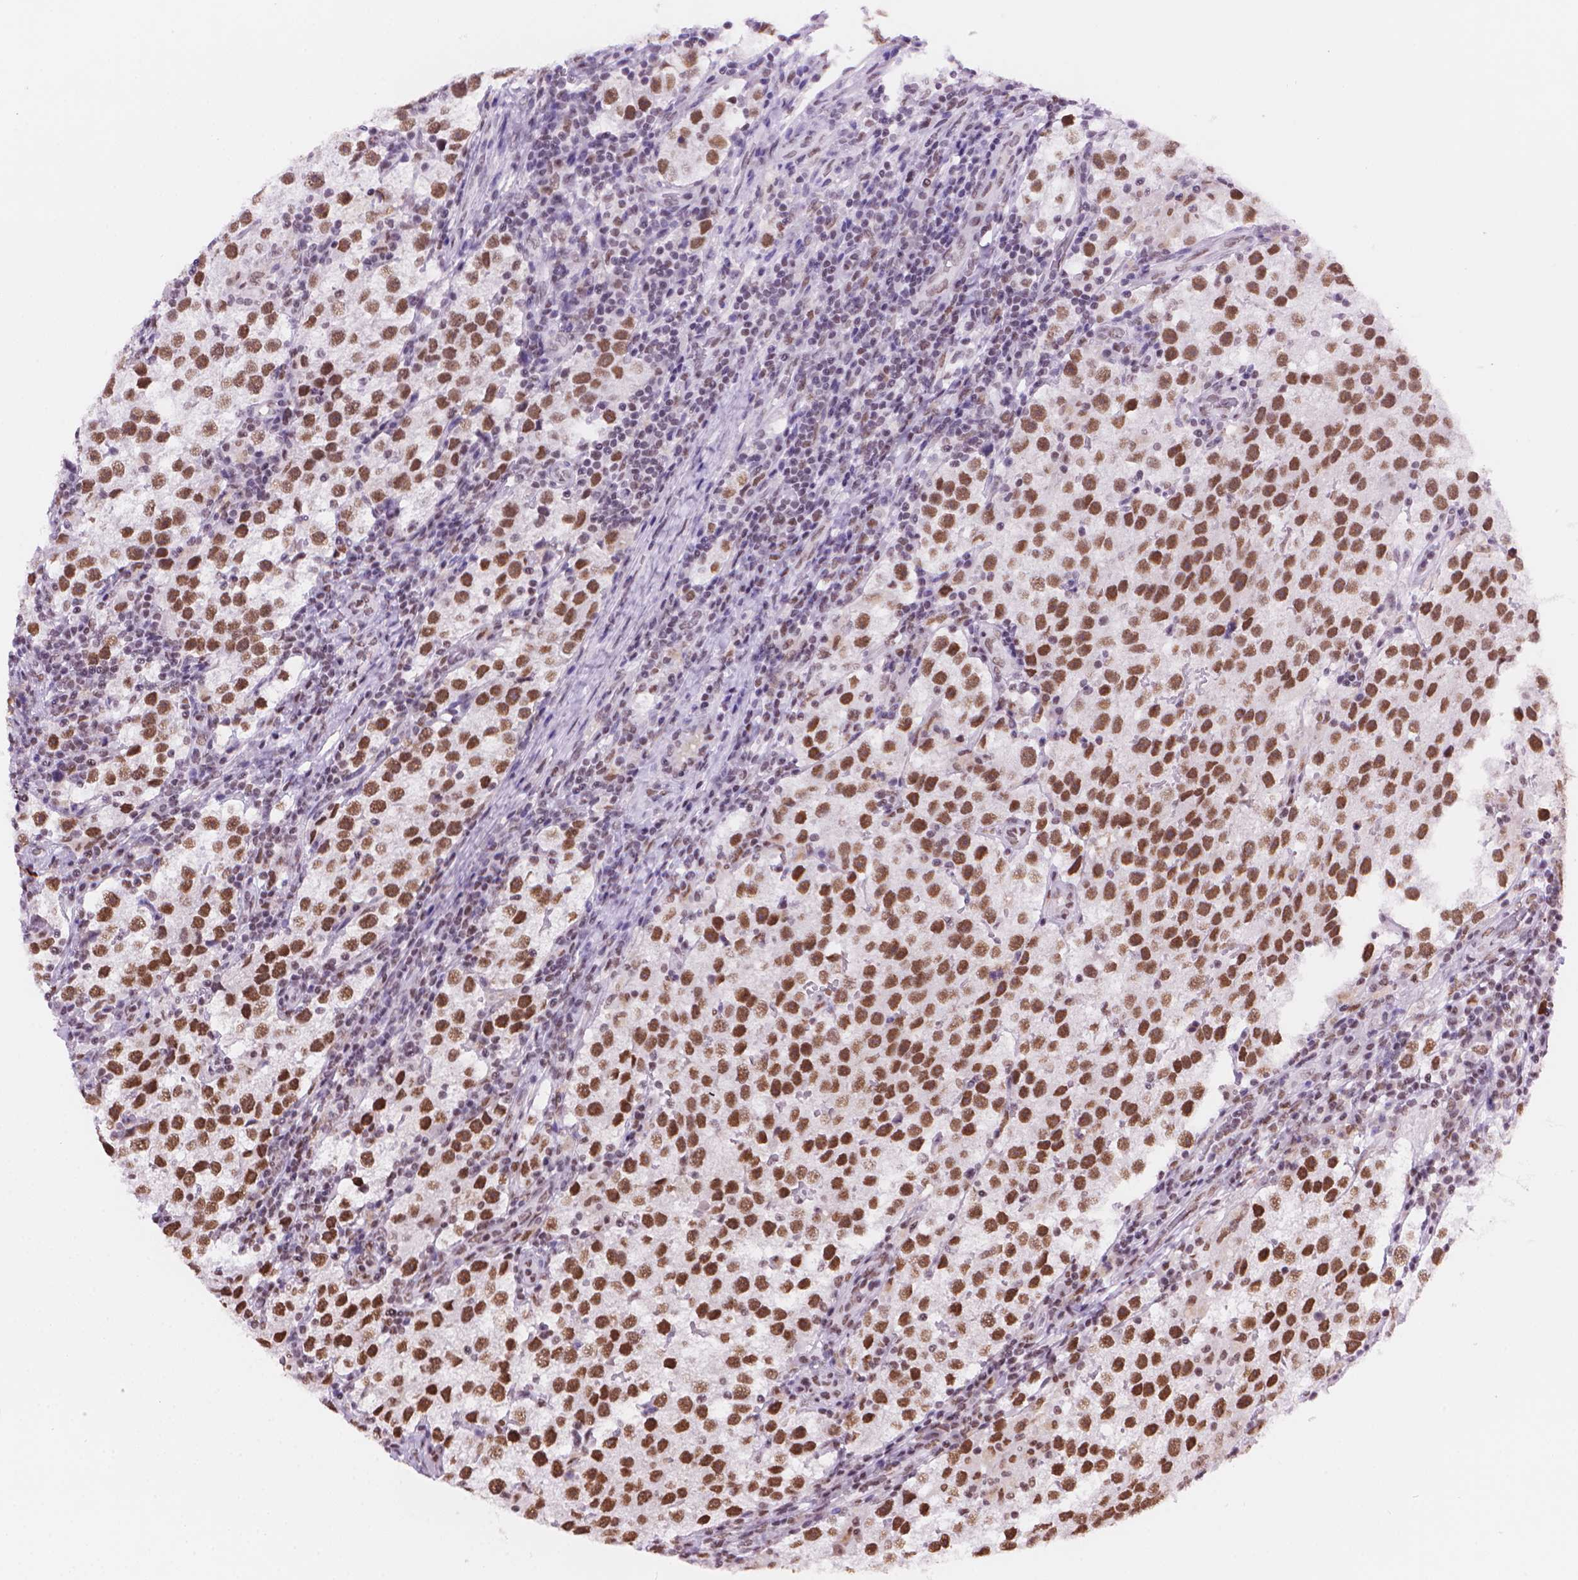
{"staining": {"intensity": "moderate", "quantity": ">75%", "location": "nuclear"}, "tissue": "testis cancer", "cell_type": "Tumor cells", "image_type": "cancer", "snomed": [{"axis": "morphology", "description": "Seminoma, NOS"}, {"axis": "topography", "description": "Testis"}], "caption": "The image displays a brown stain indicating the presence of a protein in the nuclear of tumor cells in testis seminoma. The protein is shown in brown color, while the nuclei are stained blue.", "gene": "RPA4", "patient": {"sex": "male", "age": 37}}